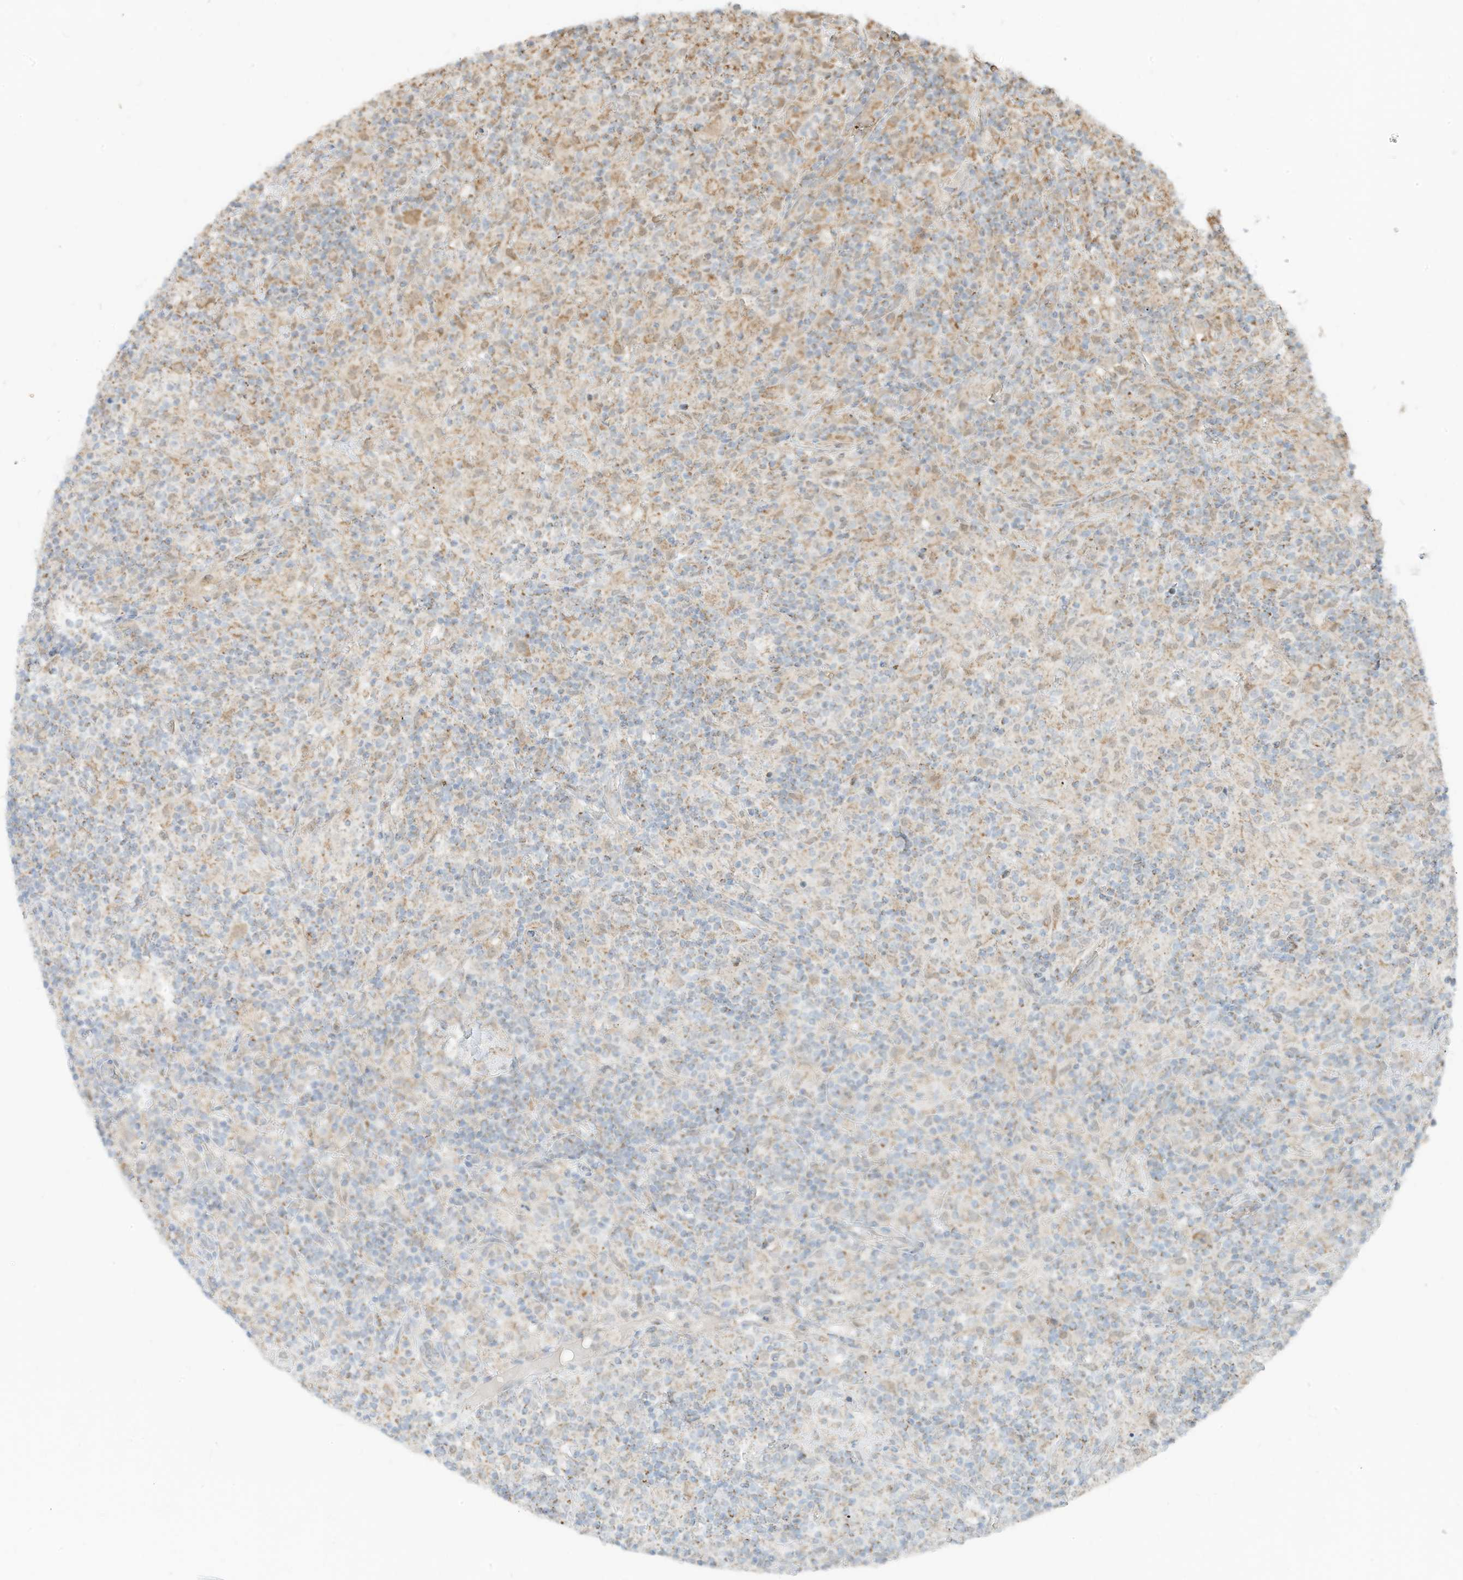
{"staining": {"intensity": "weak", "quantity": "<25%", "location": "cytoplasmic/membranous"}, "tissue": "lymphoma", "cell_type": "Tumor cells", "image_type": "cancer", "snomed": [{"axis": "morphology", "description": "Hodgkin's disease, NOS"}, {"axis": "topography", "description": "Lymph node"}], "caption": "High power microscopy image of an immunohistochemistry (IHC) histopathology image of Hodgkin's disease, revealing no significant staining in tumor cells.", "gene": "MTUS2", "patient": {"sex": "male", "age": 70}}